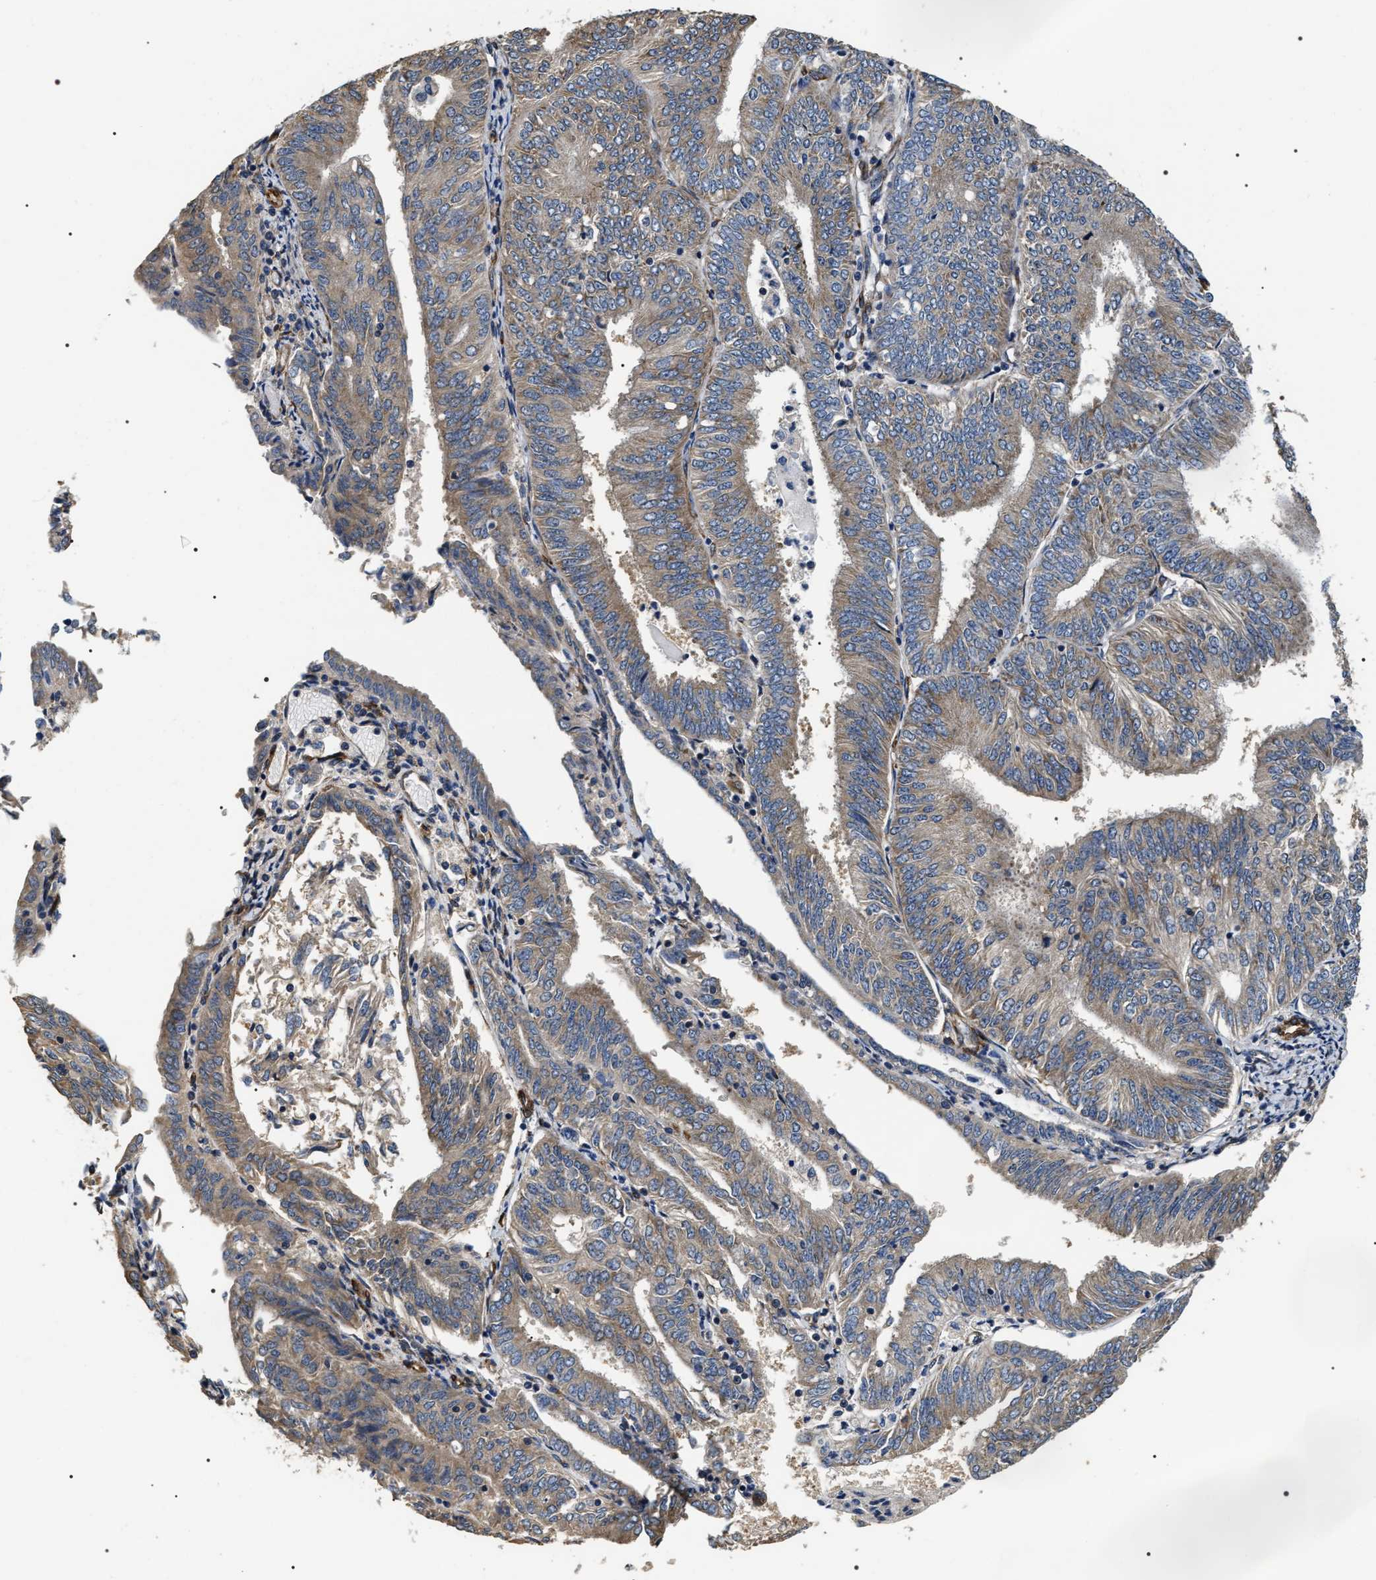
{"staining": {"intensity": "weak", "quantity": ">75%", "location": "cytoplasmic/membranous"}, "tissue": "endometrial cancer", "cell_type": "Tumor cells", "image_type": "cancer", "snomed": [{"axis": "morphology", "description": "Adenocarcinoma, NOS"}, {"axis": "topography", "description": "Endometrium"}], "caption": "Tumor cells show low levels of weak cytoplasmic/membranous expression in about >75% of cells in human endometrial cancer (adenocarcinoma).", "gene": "ZC3HAV1L", "patient": {"sex": "female", "age": 58}}